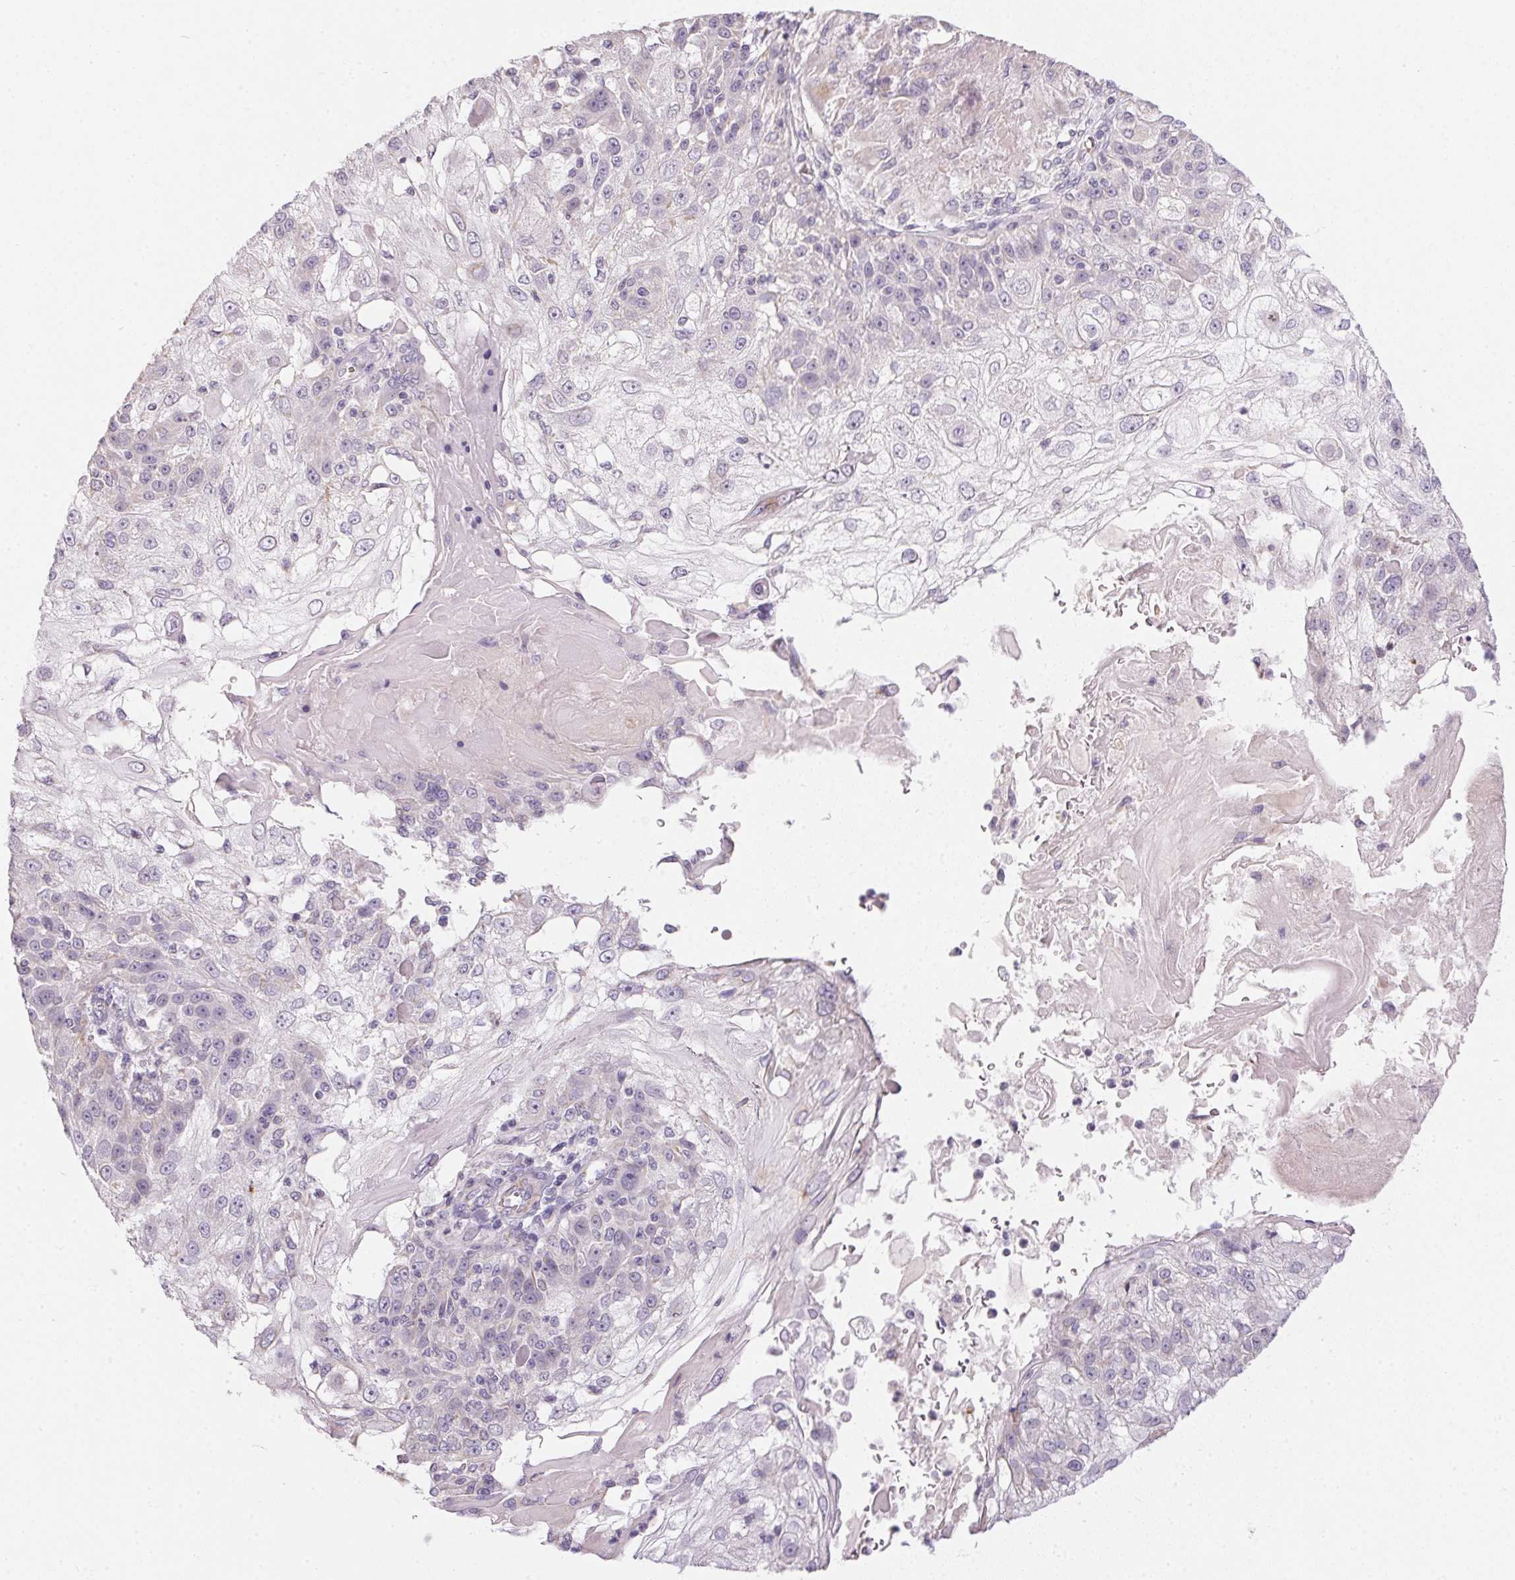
{"staining": {"intensity": "negative", "quantity": "none", "location": "none"}, "tissue": "skin cancer", "cell_type": "Tumor cells", "image_type": "cancer", "snomed": [{"axis": "morphology", "description": "Normal tissue, NOS"}, {"axis": "morphology", "description": "Squamous cell carcinoma, NOS"}, {"axis": "topography", "description": "Skin"}], "caption": "An immunohistochemistry photomicrograph of skin cancer is shown. There is no staining in tumor cells of skin cancer.", "gene": "SMYD1", "patient": {"sex": "female", "age": 83}}